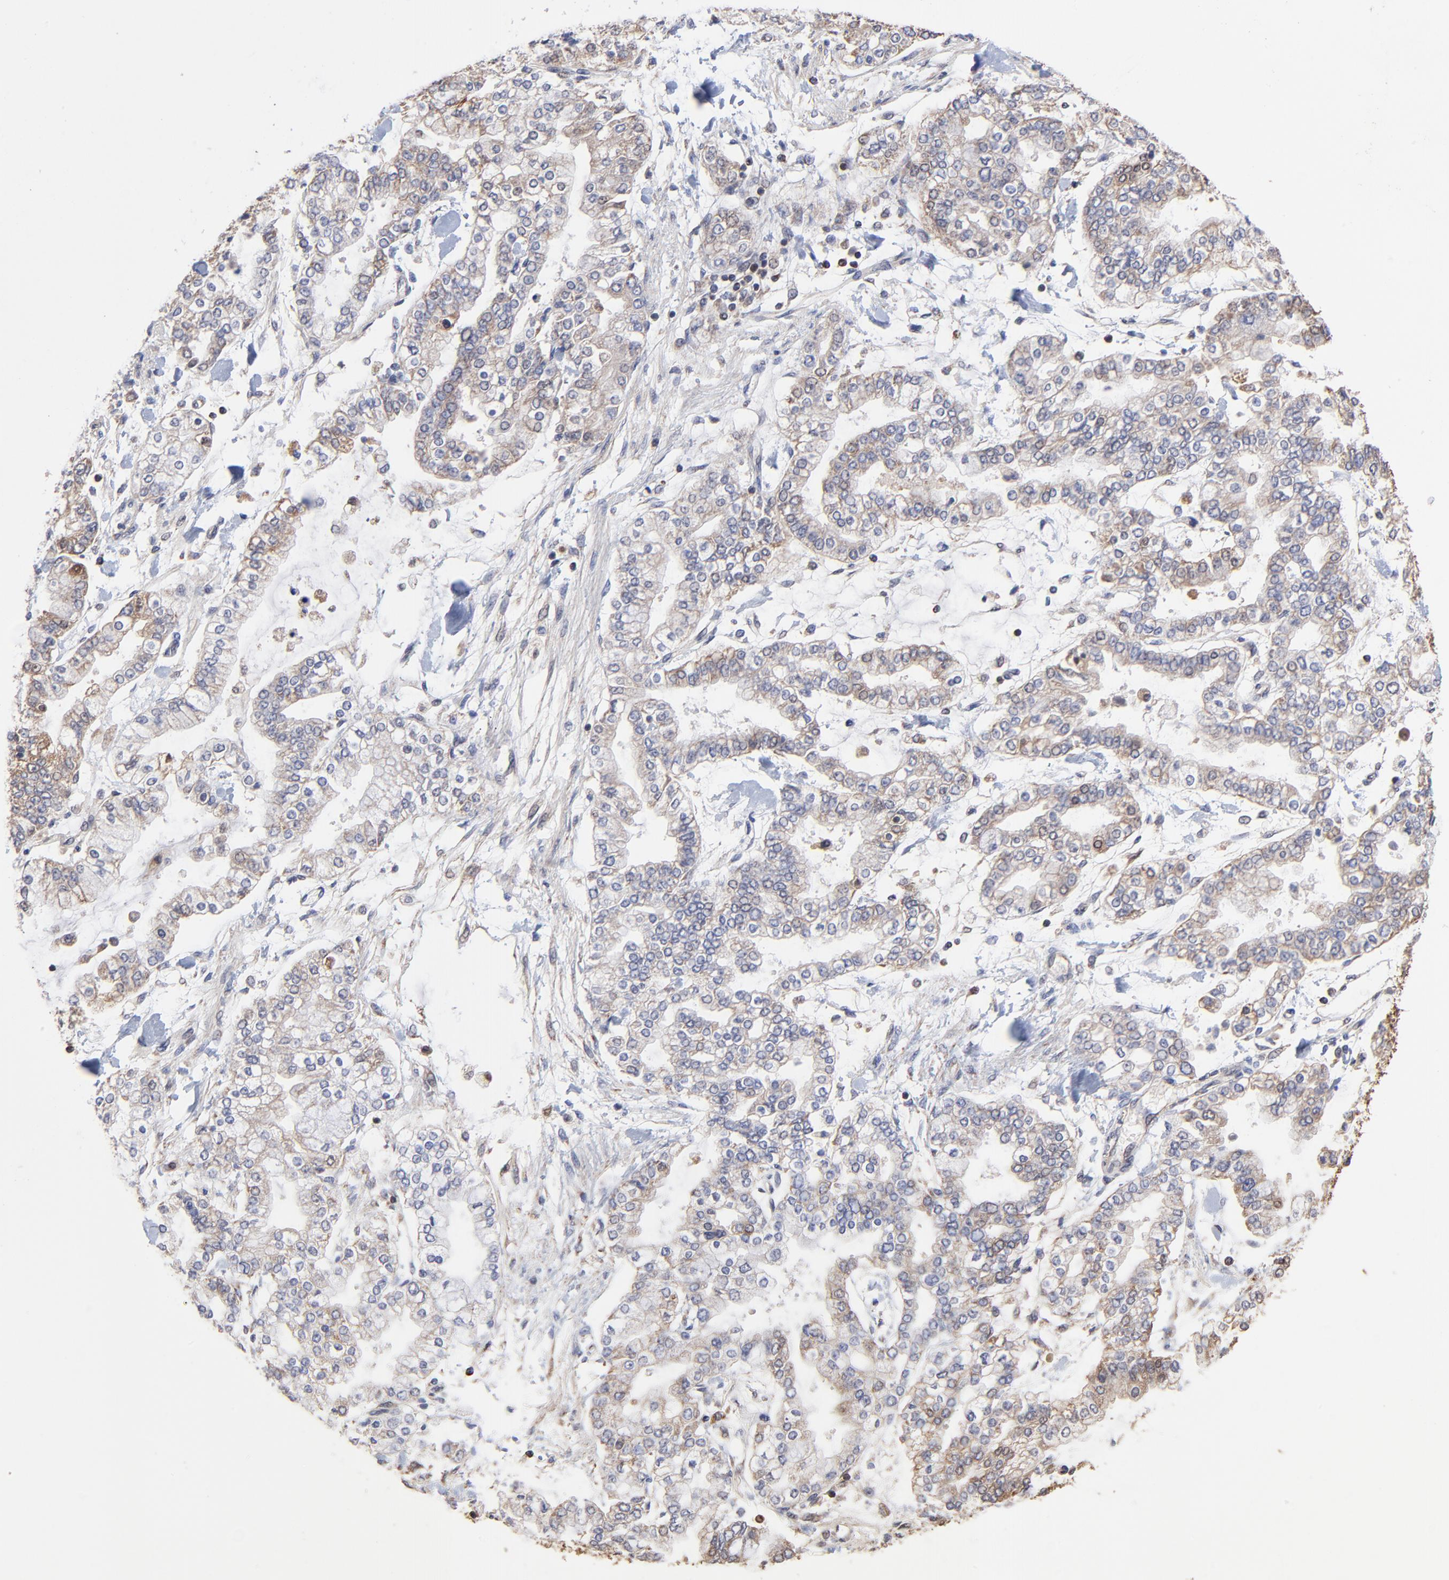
{"staining": {"intensity": "weak", "quantity": ">75%", "location": "cytoplasmic/membranous"}, "tissue": "stomach cancer", "cell_type": "Tumor cells", "image_type": "cancer", "snomed": [{"axis": "morphology", "description": "Normal tissue, NOS"}, {"axis": "morphology", "description": "Adenocarcinoma, NOS"}, {"axis": "topography", "description": "Stomach, upper"}, {"axis": "topography", "description": "Stomach"}], "caption": "Immunohistochemical staining of adenocarcinoma (stomach) exhibits weak cytoplasmic/membranous protein positivity in approximately >75% of tumor cells.", "gene": "SSBP1", "patient": {"sex": "male", "age": 76}}